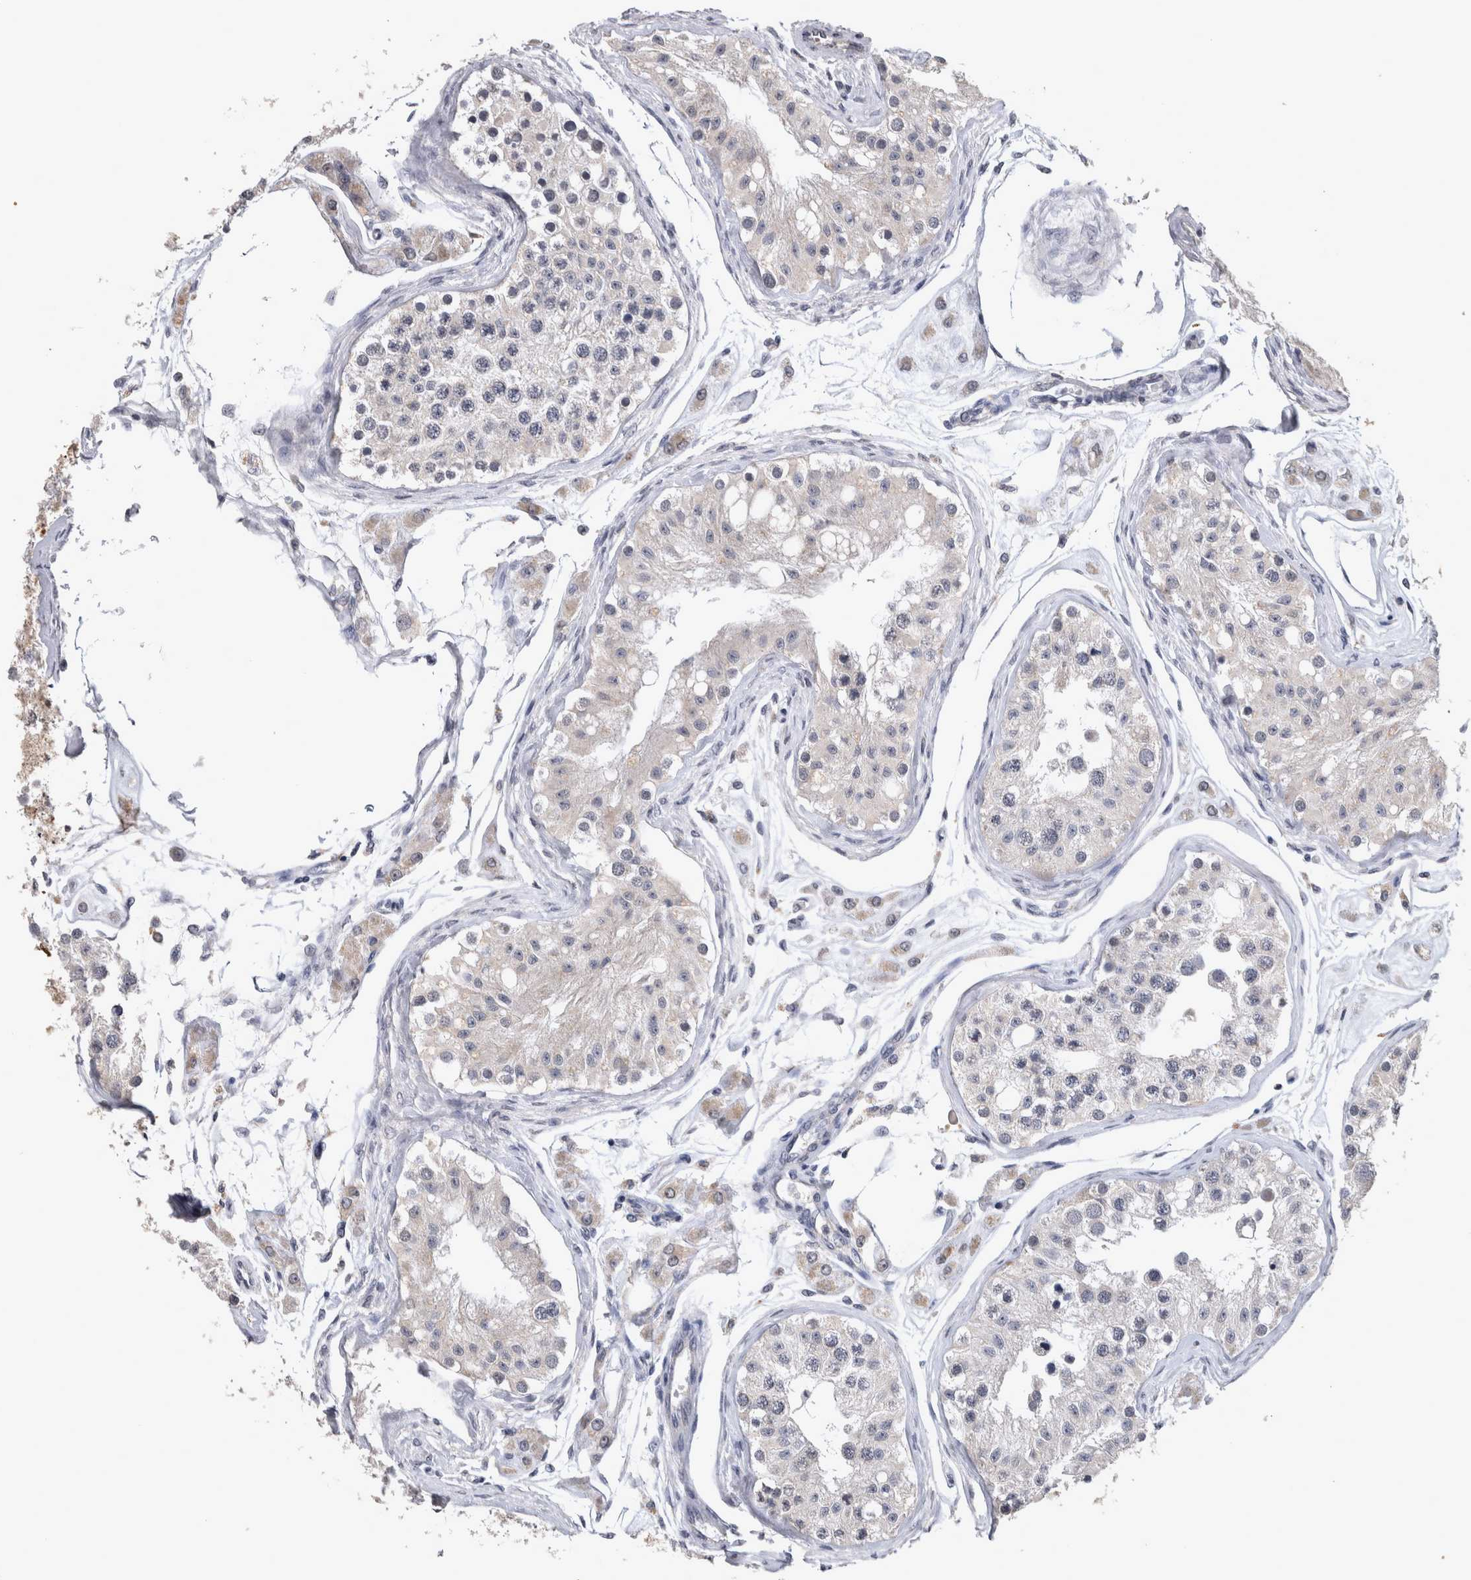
{"staining": {"intensity": "negative", "quantity": "none", "location": "none"}, "tissue": "testis", "cell_type": "Cells in seminiferous ducts", "image_type": "normal", "snomed": [{"axis": "morphology", "description": "Normal tissue, NOS"}, {"axis": "morphology", "description": "Adenocarcinoma, metastatic, NOS"}, {"axis": "topography", "description": "Testis"}], "caption": "IHC image of unremarkable testis: testis stained with DAB (3,3'-diaminobenzidine) demonstrates no significant protein positivity in cells in seminiferous ducts.", "gene": "WNT7A", "patient": {"sex": "male", "age": 26}}